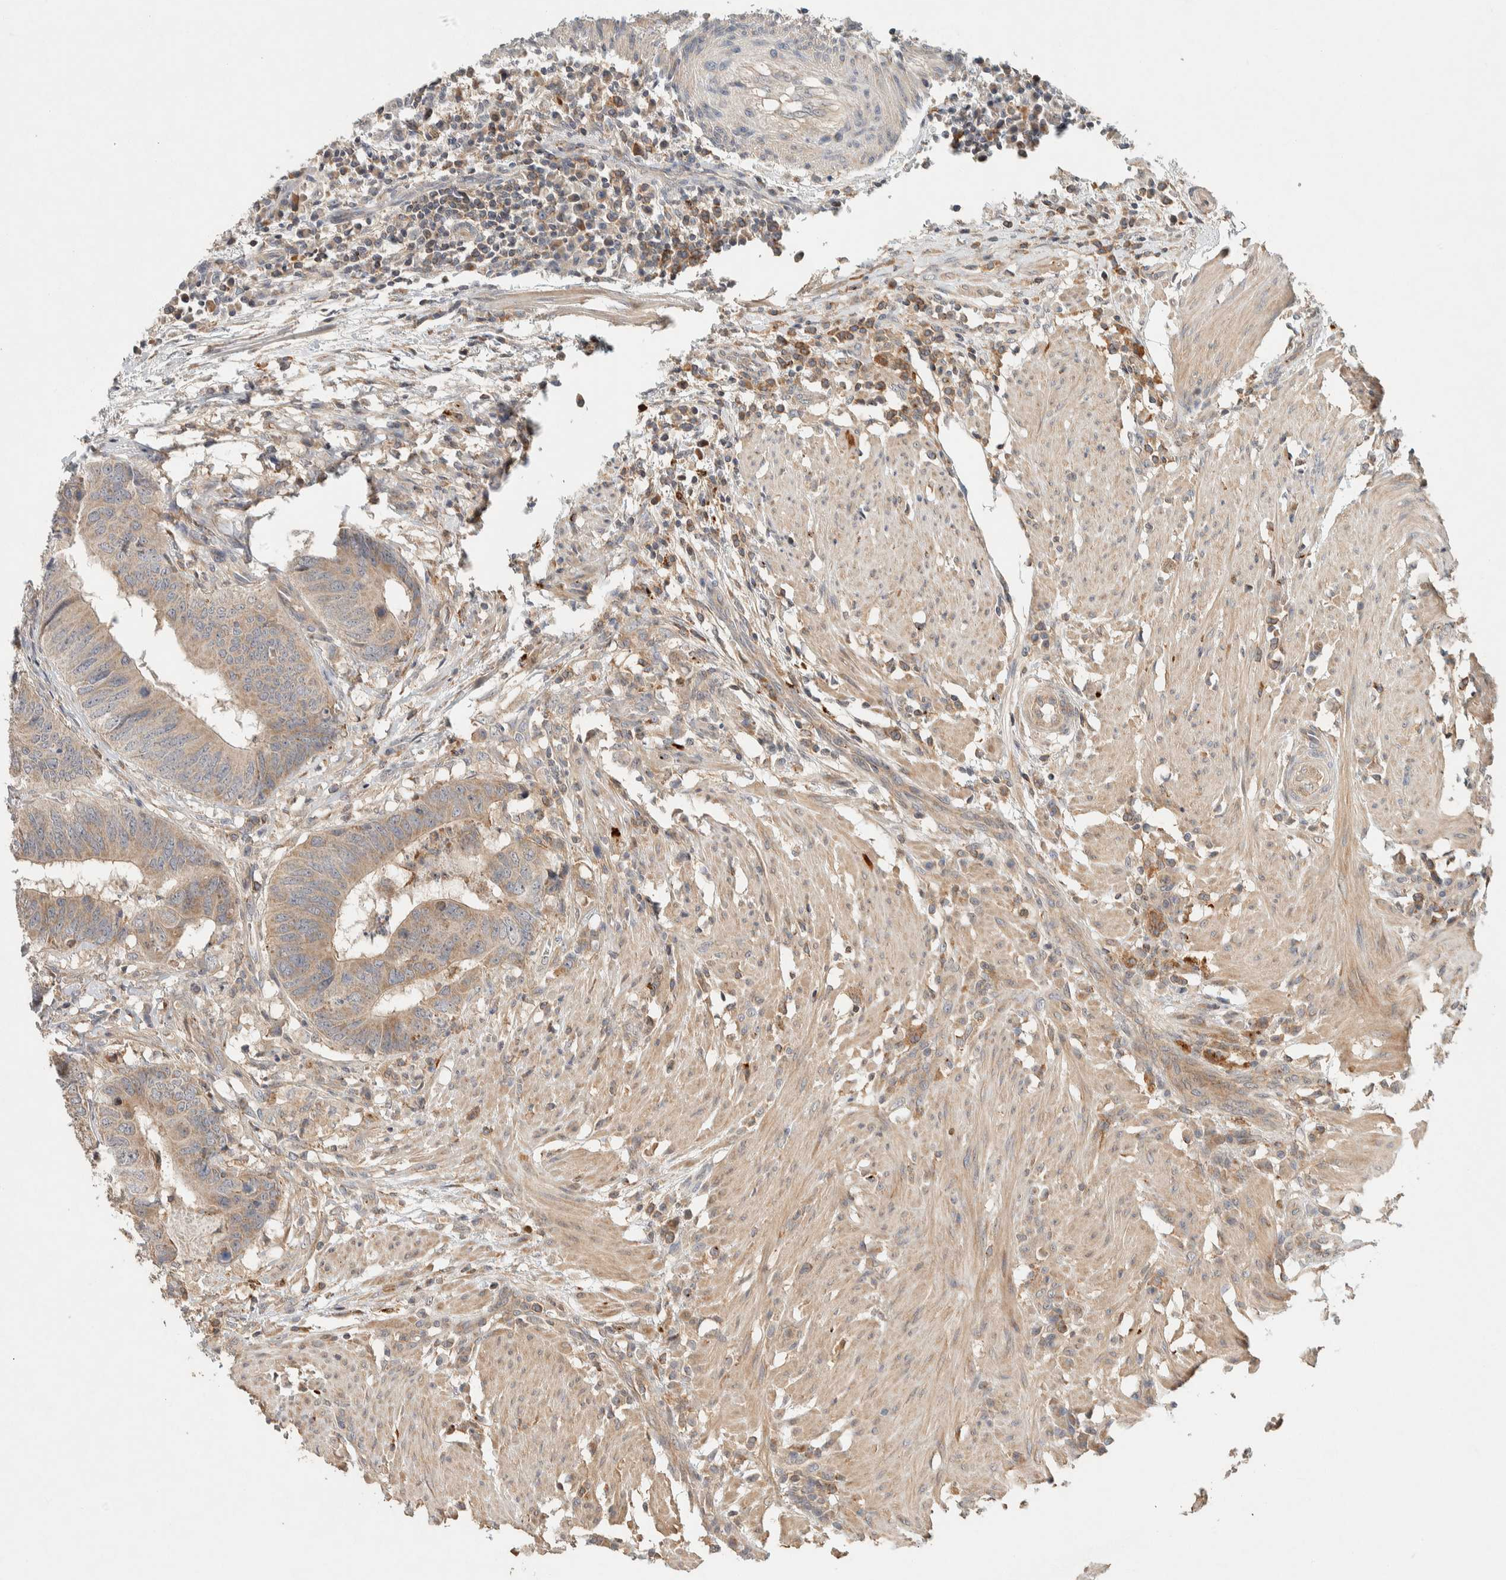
{"staining": {"intensity": "weak", "quantity": ">75%", "location": "cytoplasmic/membranous"}, "tissue": "colorectal cancer", "cell_type": "Tumor cells", "image_type": "cancer", "snomed": [{"axis": "morphology", "description": "Adenocarcinoma, NOS"}, {"axis": "topography", "description": "Colon"}], "caption": "Immunohistochemistry (IHC) of human colorectal adenocarcinoma reveals low levels of weak cytoplasmic/membranous expression in about >75% of tumor cells.", "gene": "KIF9", "patient": {"sex": "male", "age": 56}}